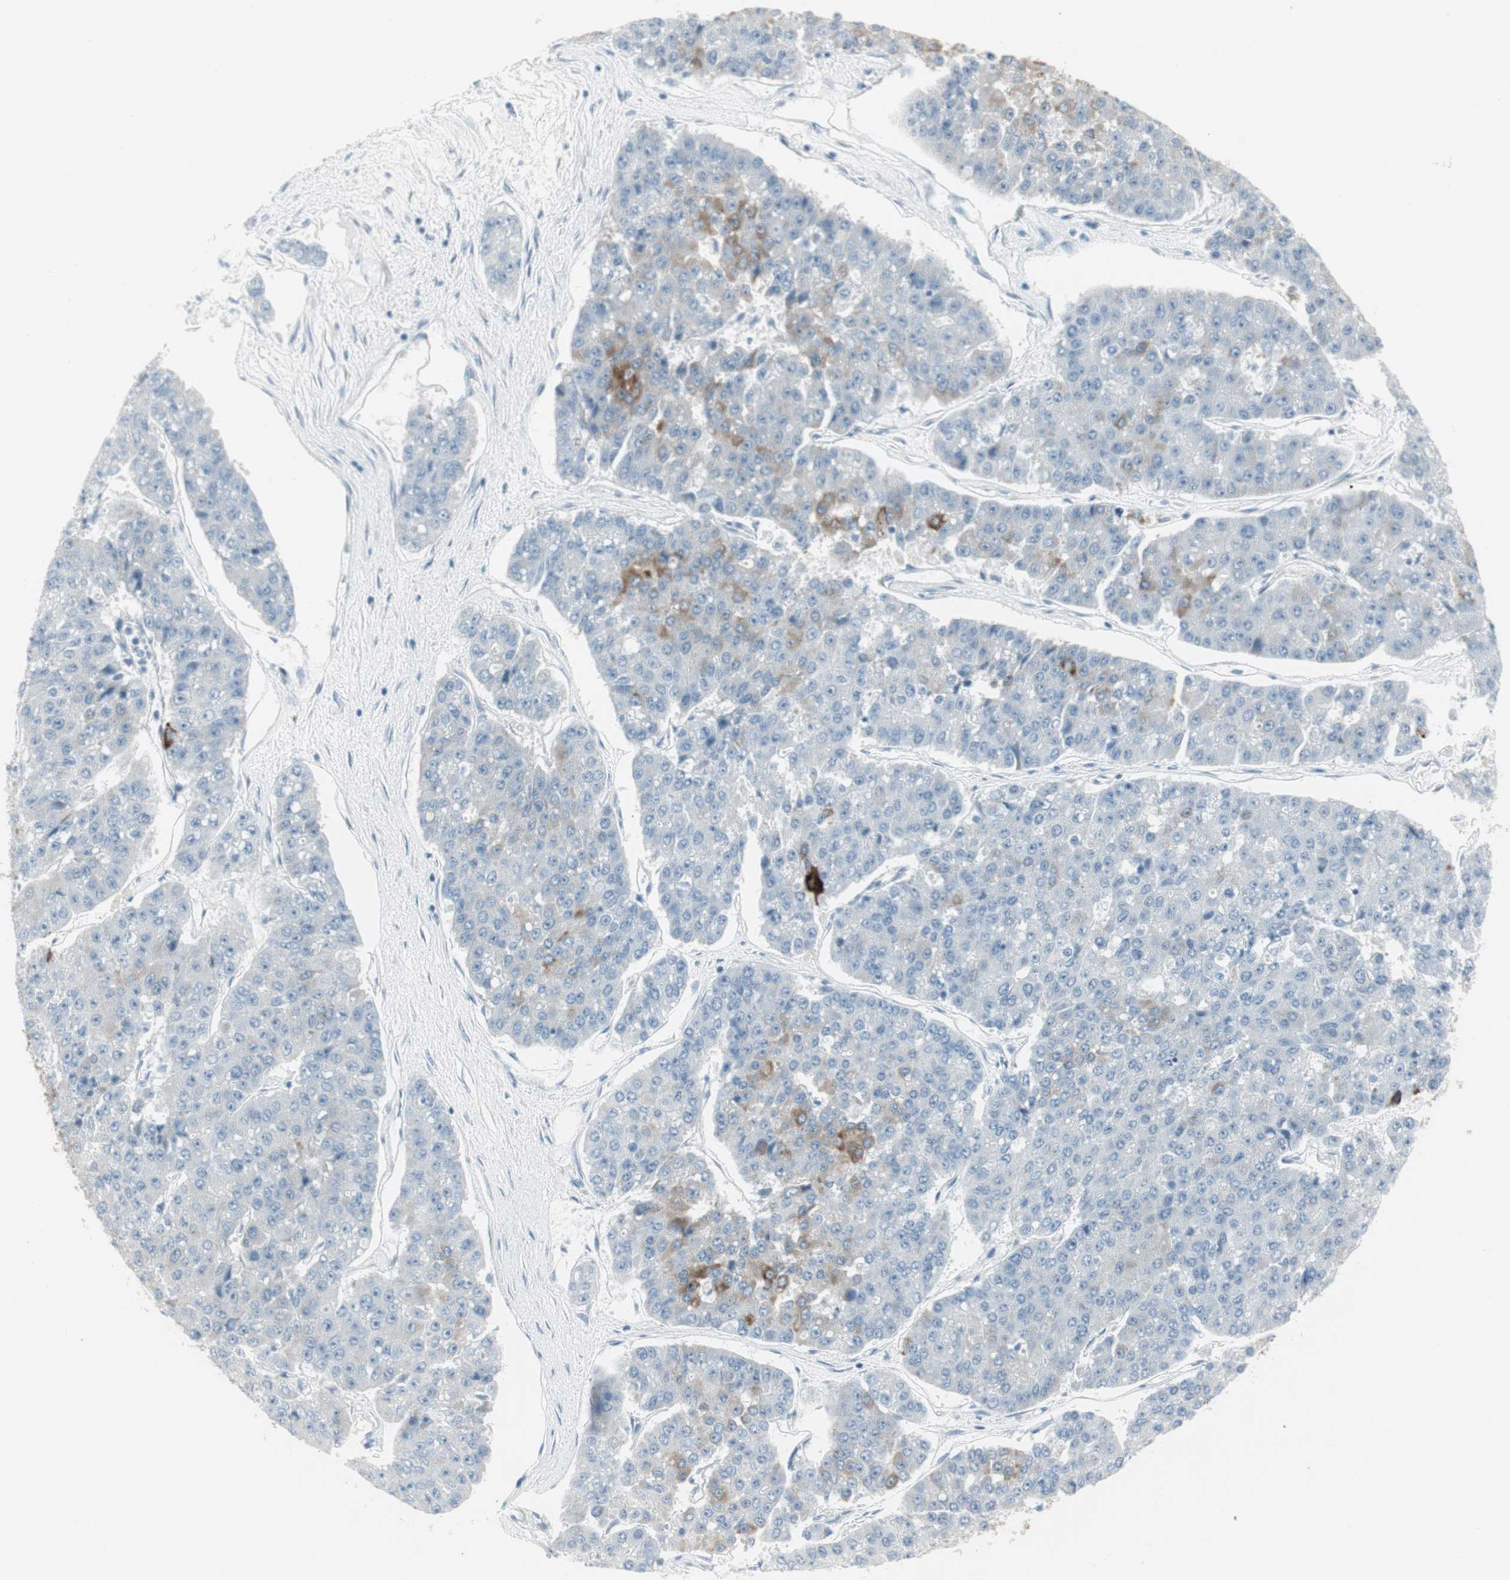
{"staining": {"intensity": "moderate", "quantity": "<25%", "location": "cytoplasmic/membranous"}, "tissue": "pancreatic cancer", "cell_type": "Tumor cells", "image_type": "cancer", "snomed": [{"axis": "morphology", "description": "Adenocarcinoma, NOS"}, {"axis": "topography", "description": "Pancreas"}], "caption": "This micrograph shows immunohistochemistry (IHC) staining of pancreatic cancer (adenocarcinoma), with low moderate cytoplasmic/membranous staining in approximately <25% of tumor cells.", "gene": "AGR2", "patient": {"sex": "male", "age": 50}}